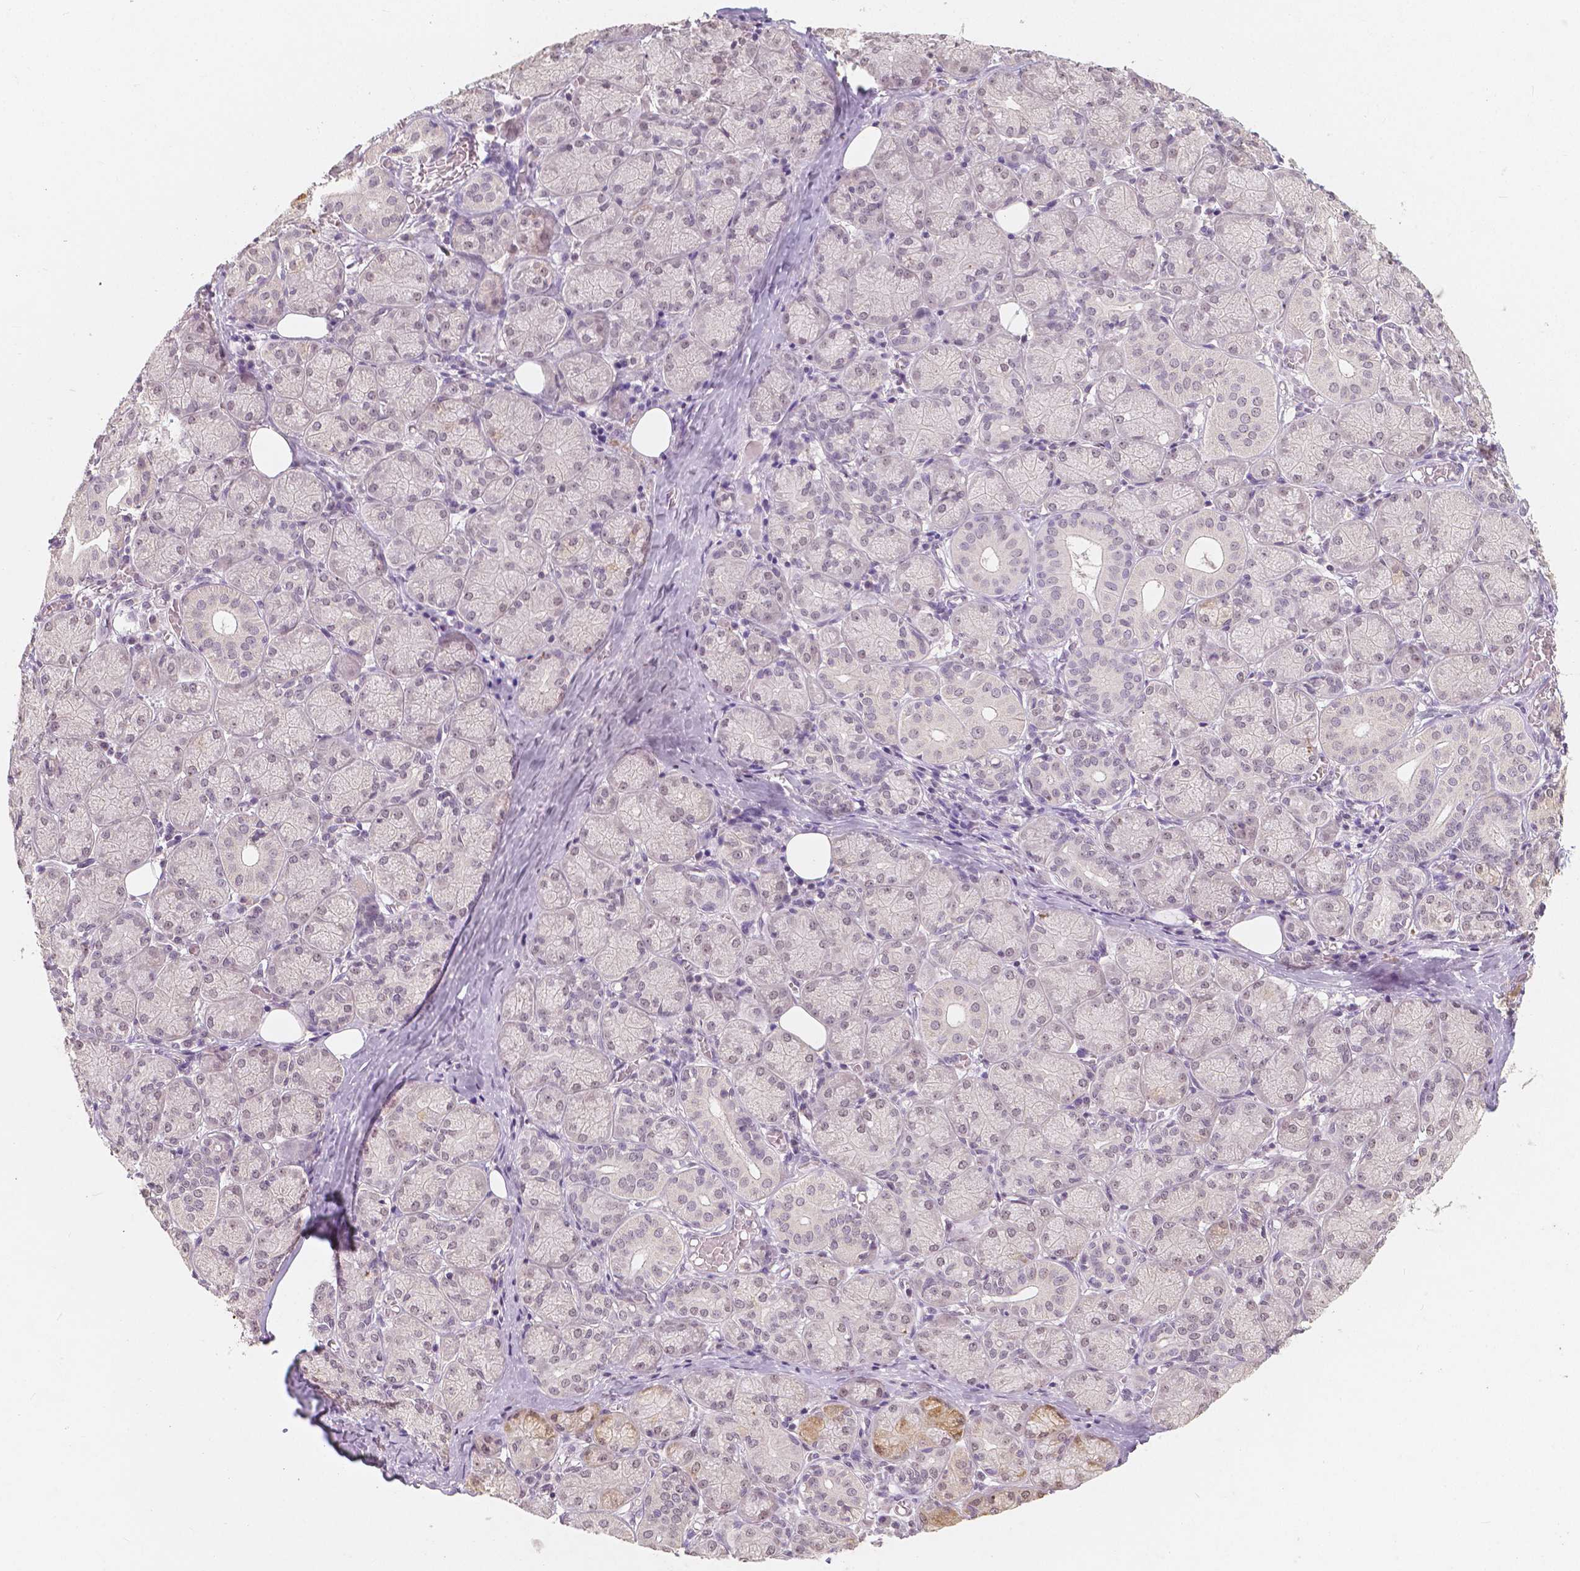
{"staining": {"intensity": "moderate", "quantity": "<25%", "location": "cytoplasmic/membranous,nuclear"}, "tissue": "salivary gland", "cell_type": "Glandular cells", "image_type": "normal", "snomed": [{"axis": "morphology", "description": "Normal tissue, NOS"}, {"axis": "topography", "description": "Salivary gland"}, {"axis": "topography", "description": "Peripheral nerve tissue"}], "caption": "Salivary gland stained with DAB (3,3'-diaminobenzidine) immunohistochemistry (IHC) displays low levels of moderate cytoplasmic/membranous,nuclear staining in approximately <25% of glandular cells.", "gene": "NOLC1", "patient": {"sex": "female", "age": 24}}